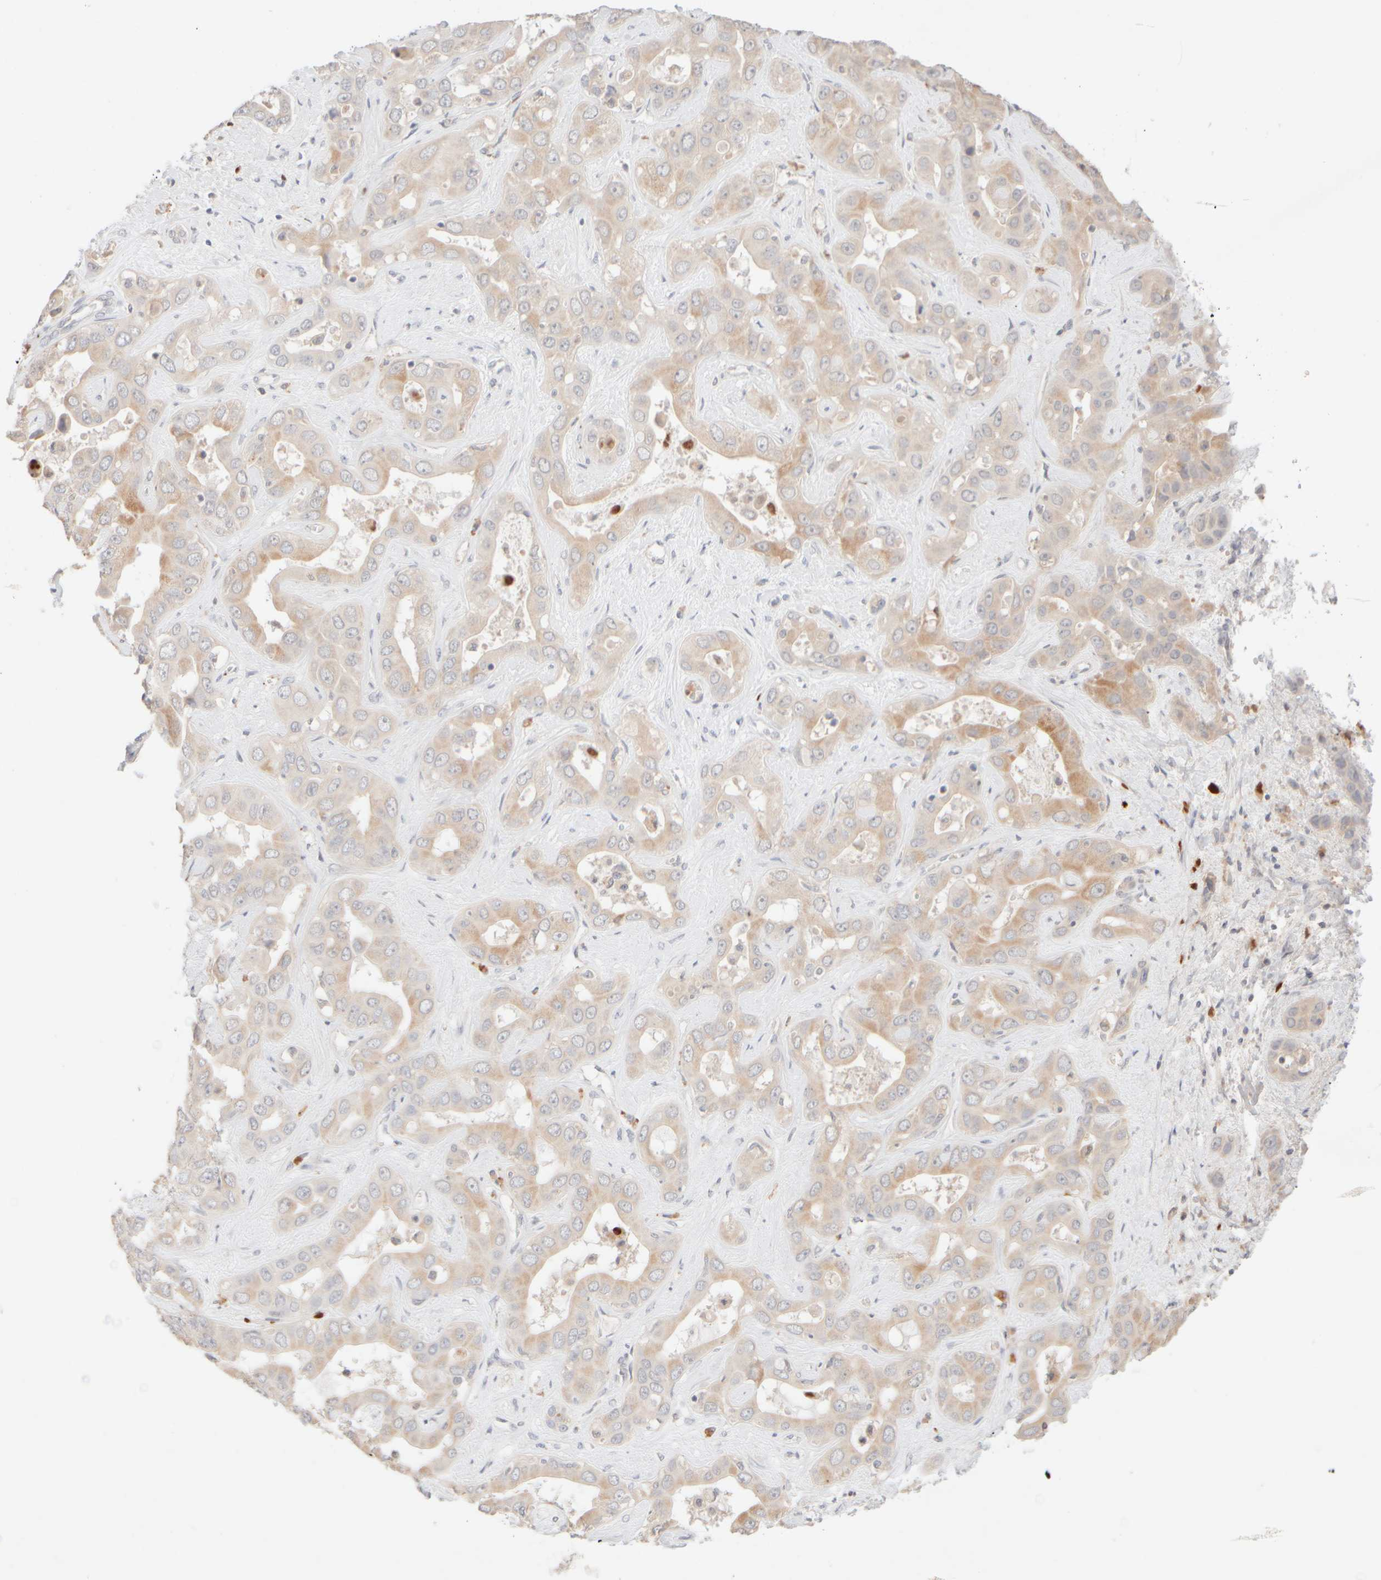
{"staining": {"intensity": "weak", "quantity": "25%-75%", "location": "cytoplasmic/membranous"}, "tissue": "liver cancer", "cell_type": "Tumor cells", "image_type": "cancer", "snomed": [{"axis": "morphology", "description": "Cholangiocarcinoma"}, {"axis": "topography", "description": "Liver"}], "caption": "Liver cholangiocarcinoma stained for a protein (brown) shows weak cytoplasmic/membranous positive staining in about 25%-75% of tumor cells.", "gene": "SNTB1", "patient": {"sex": "female", "age": 52}}